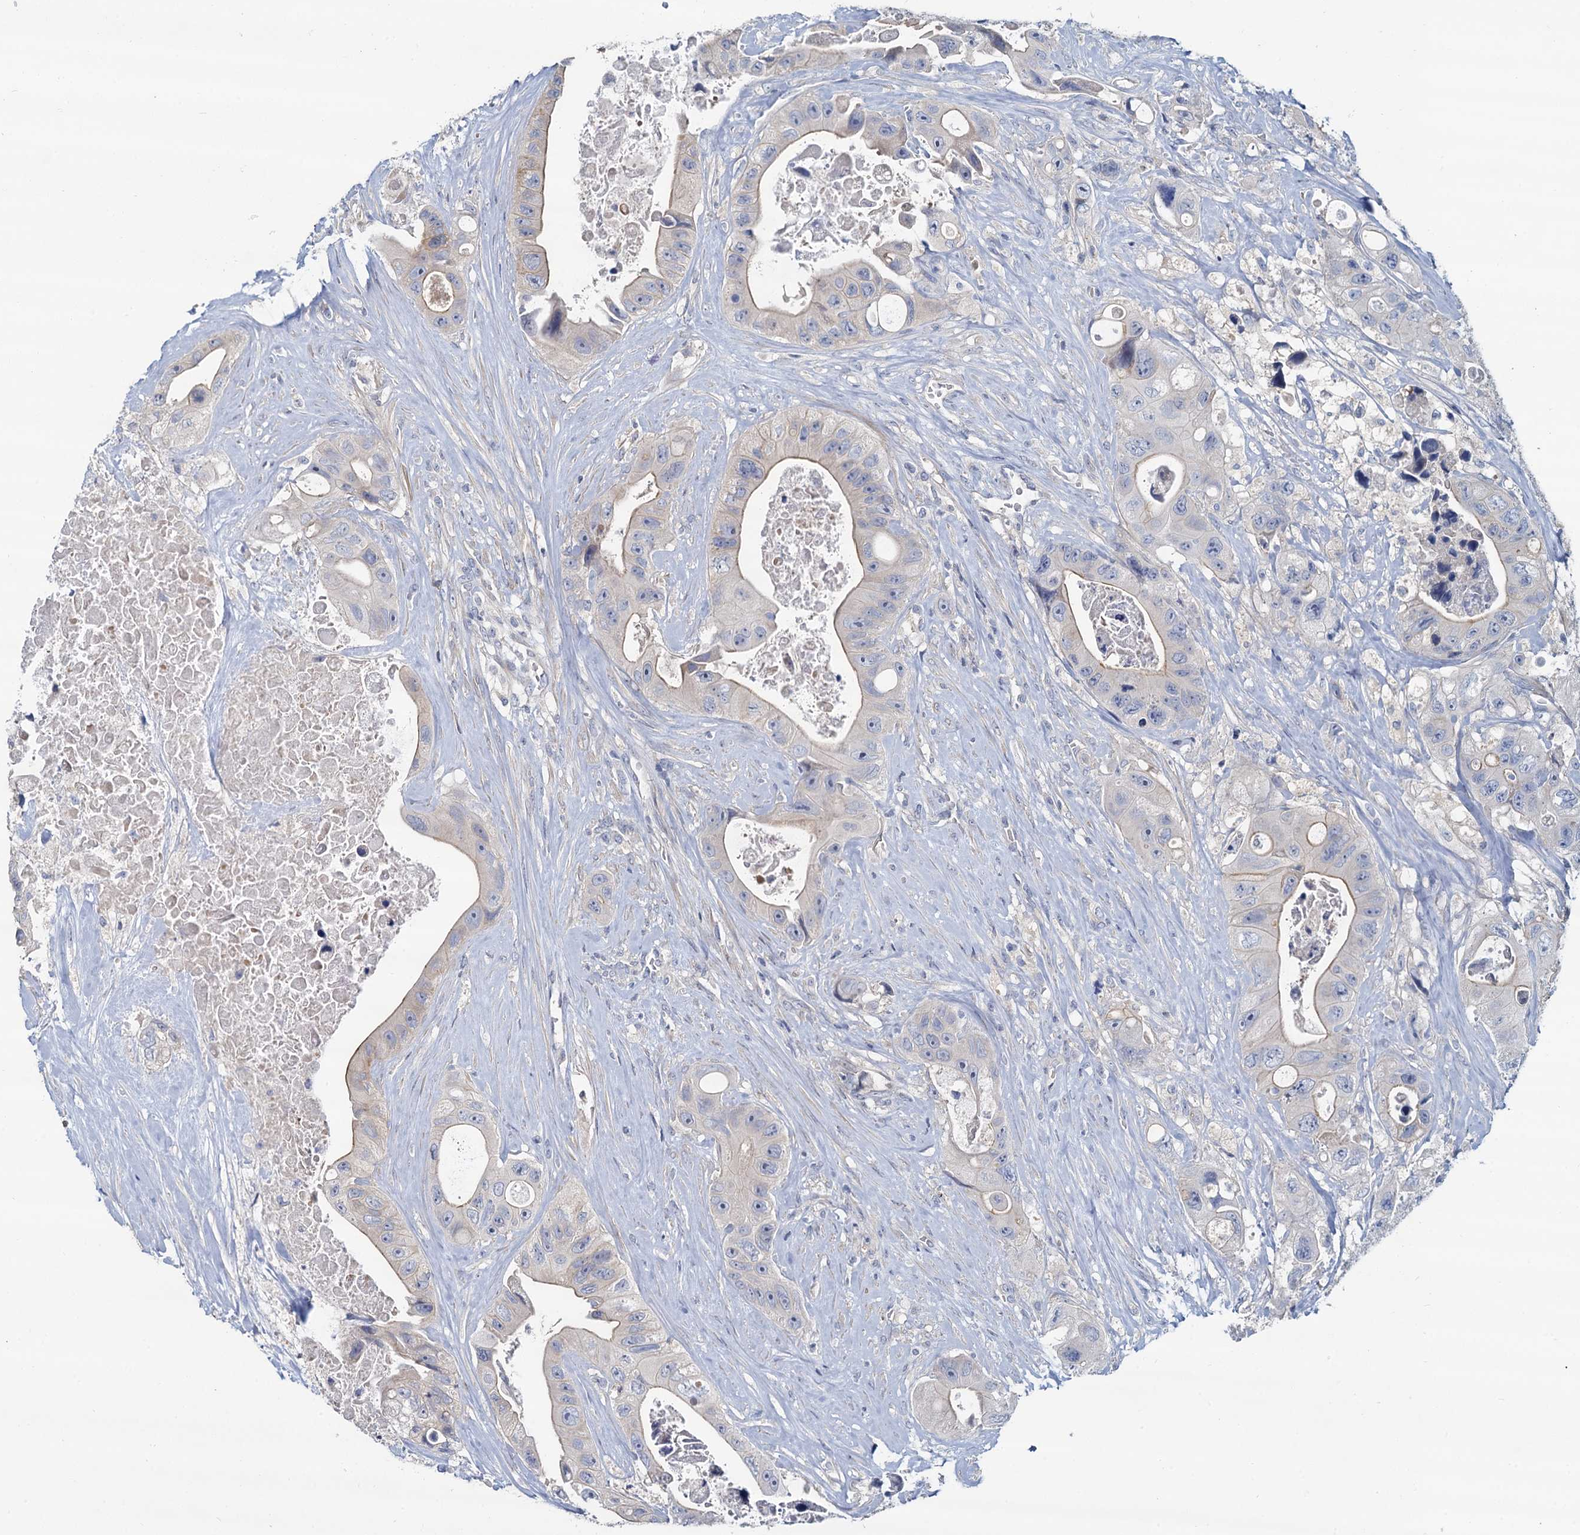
{"staining": {"intensity": "negative", "quantity": "none", "location": "none"}, "tissue": "colorectal cancer", "cell_type": "Tumor cells", "image_type": "cancer", "snomed": [{"axis": "morphology", "description": "Adenocarcinoma, NOS"}, {"axis": "topography", "description": "Colon"}], "caption": "There is no significant positivity in tumor cells of colorectal cancer. Nuclei are stained in blue.", "gene": "ACSM3", "patient": {"sex": "female", "age": 46}}